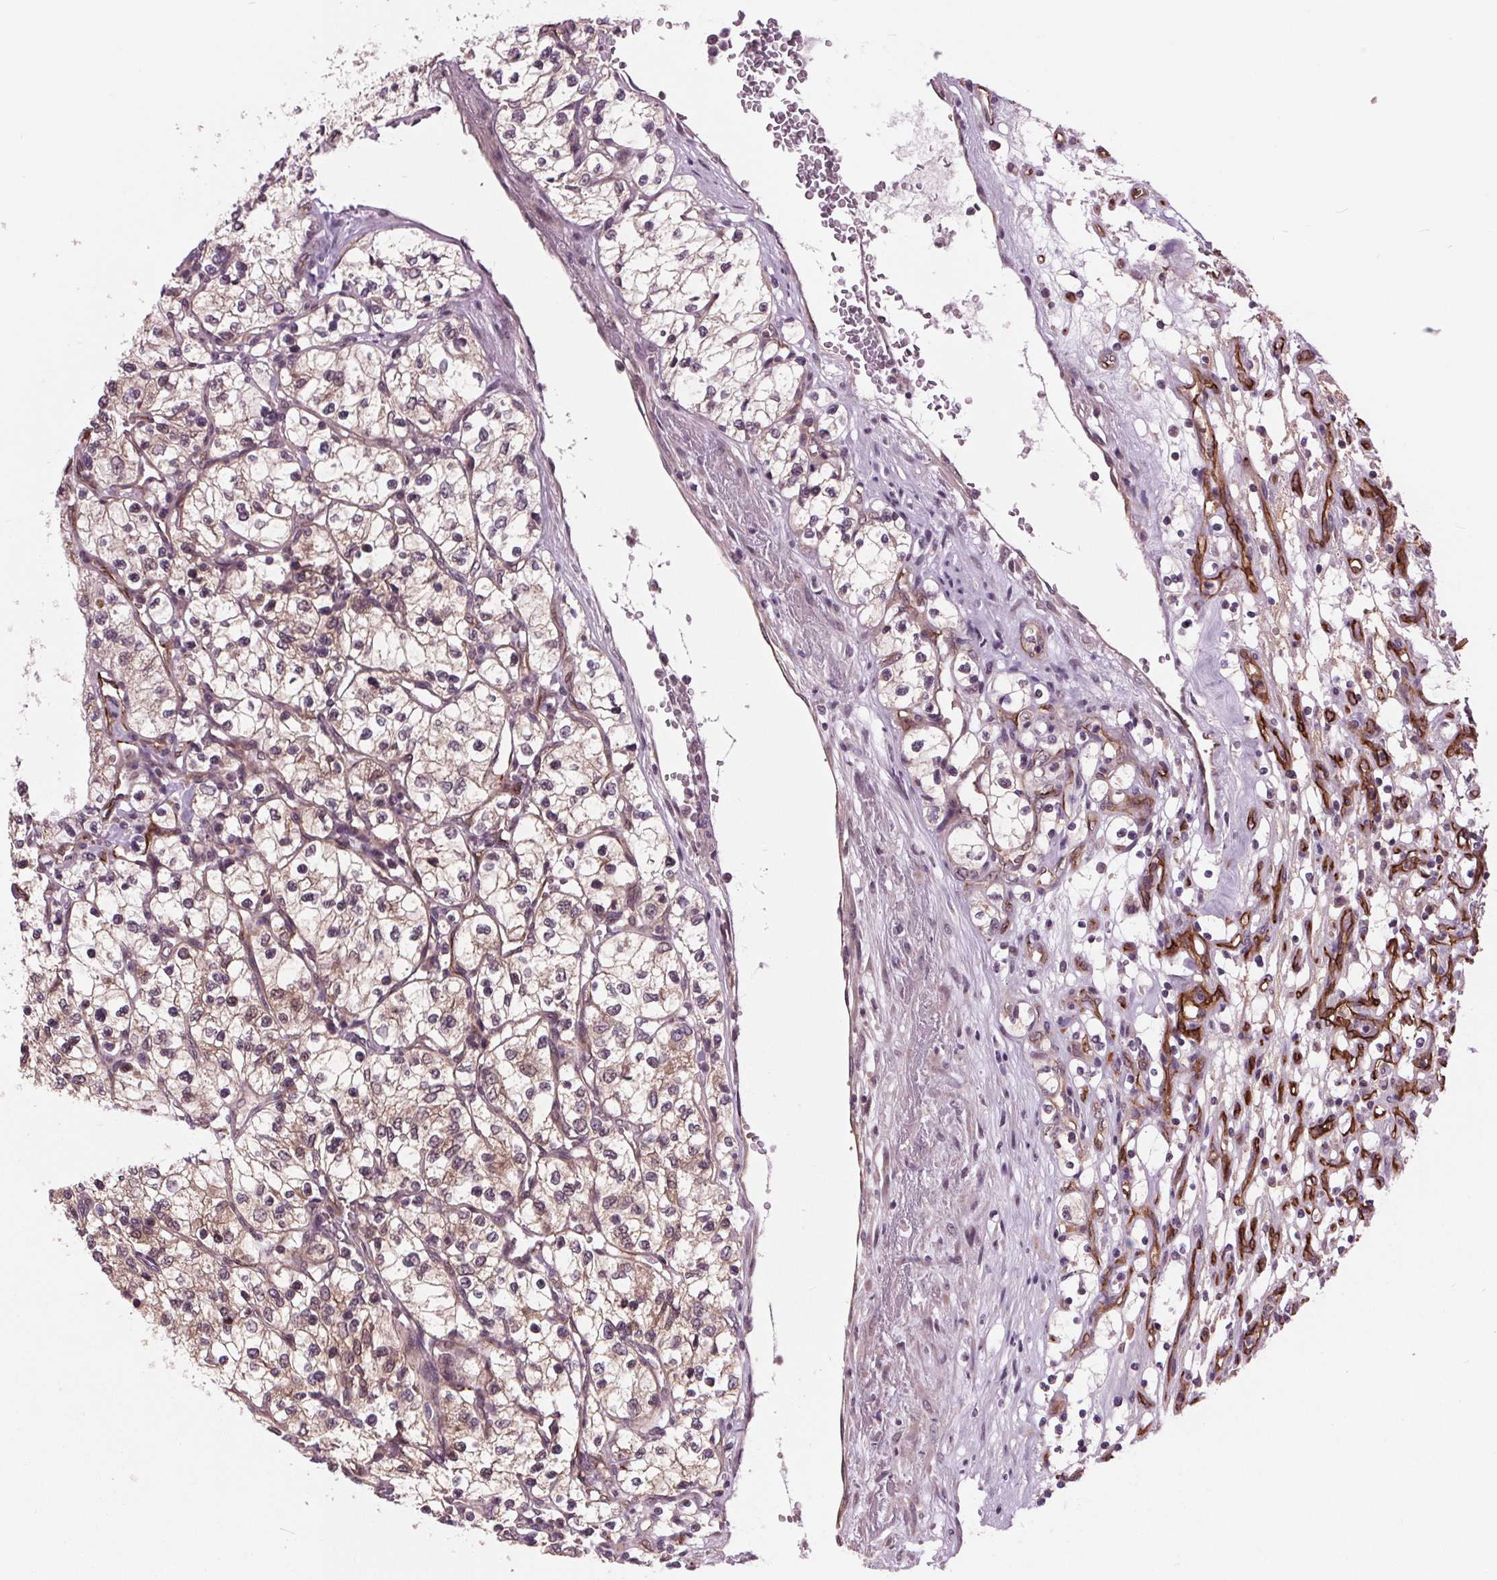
{"staining": {"intensity": "weak", "quantity": "25%-75%", "location": "cytoplasmic/membranous"}, "tissue": "renal cancer", "cell_type": "Tumor cells", "image_type": "cancer", "snomed": [{"axis": "morphology", "description": "Adenocarcinoma, NOS"}, {"axis": "topography", "description": "Kidney"}], "caption": "Adenocarcinoma (renal) stained with a brown dye shows weak cytoplasmic/membranous positive staining in about 25%-75% of tumor cells.", "gene": "MAPK8", "patient": {"sex": "female", "age": 69}}